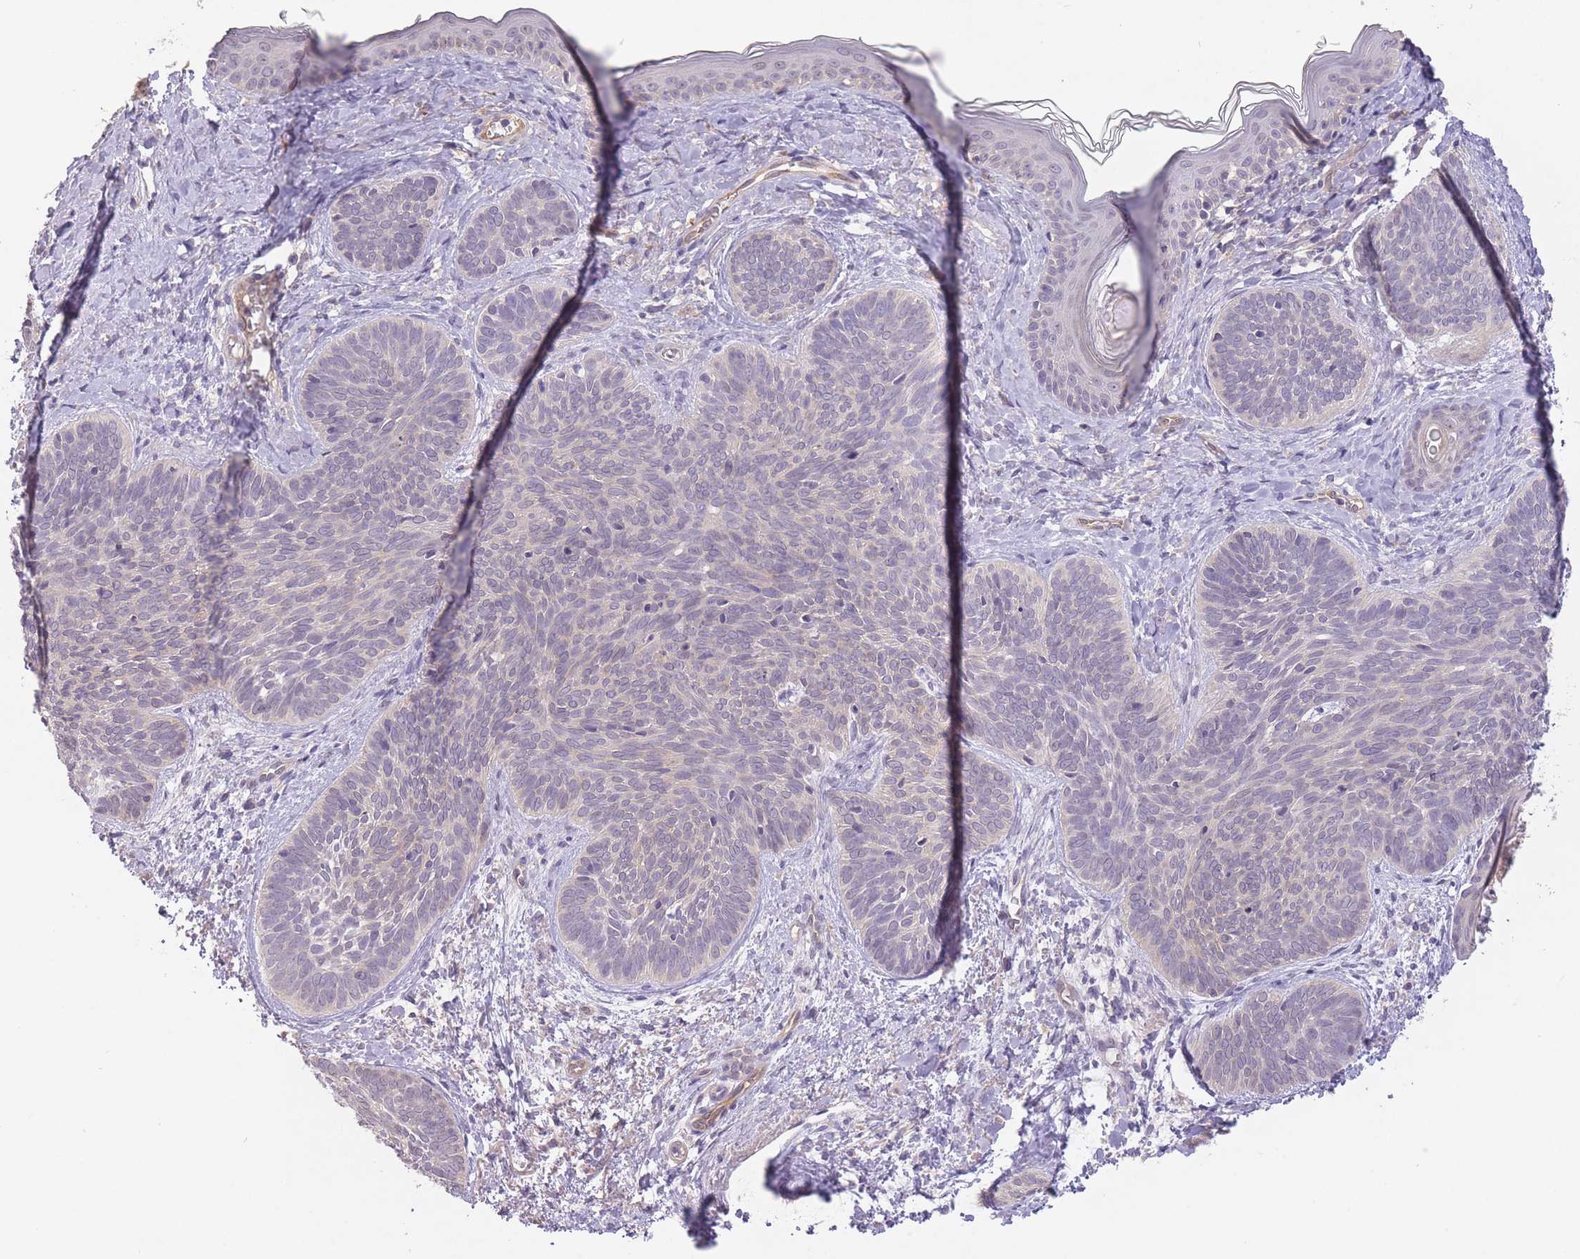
{"staining": {"intensity": "negative", "quantity": "none", "location": "none"}, "tissue": "skin cancer", "cell_type": "Tumor cells", "image_type": "cancer", "snomed": [{"axis": "morphology", "description": "Basal cell carcinoma"}, {"axis": "topography", "description": "Skin"}], "caption": "Tumor cells show no significant positivity in skin cancer (basal cell carcinoma). (DAB immunohistochemistry (IHC) visualized using brightfield microscopy, high magnification).", "gene": "LRATD2", "patient": {"sex": "female", "age": 81}}